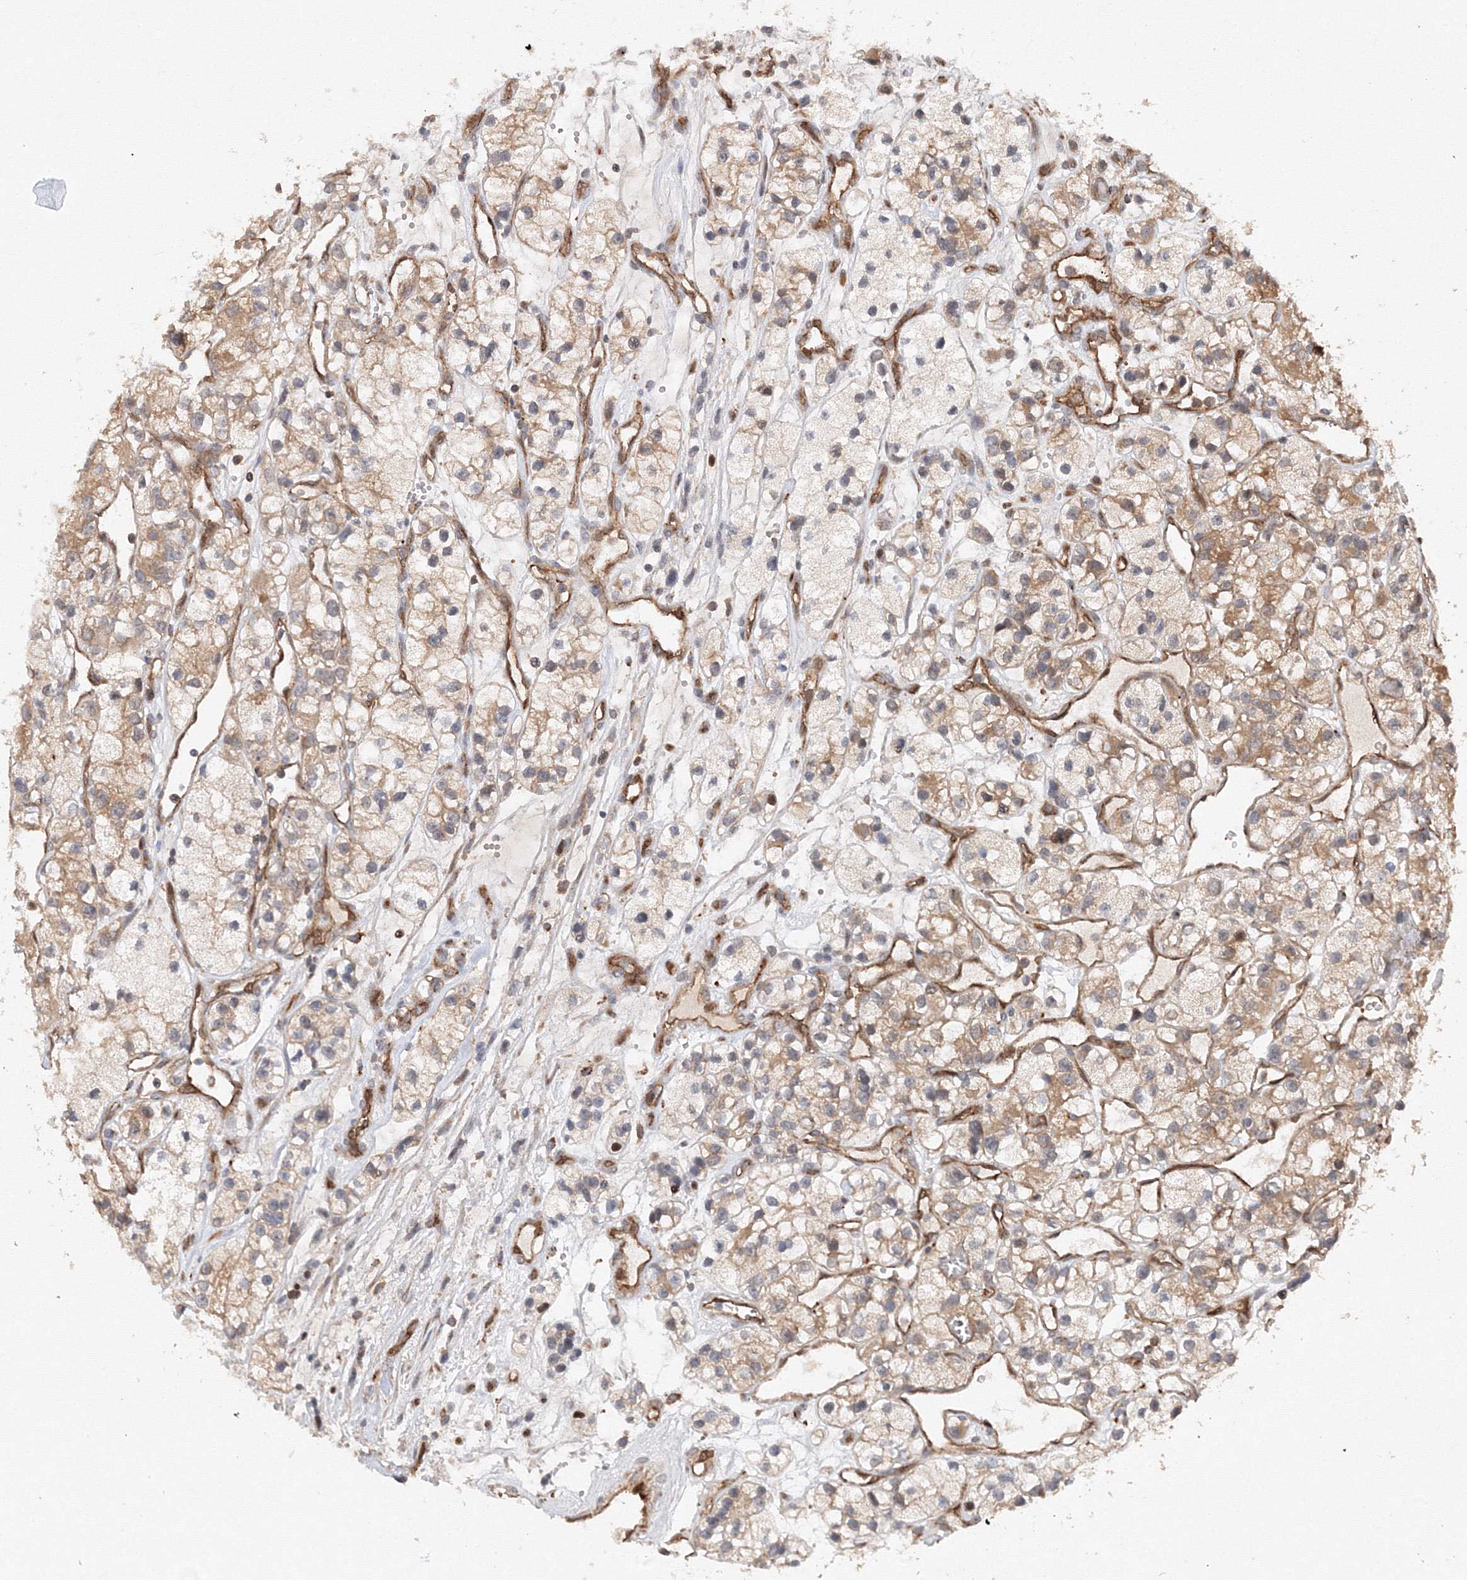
{"staining": {"intensity": "moderate", "quantity": "<25%", "location": "cytoplasmic/membranous"}, "tissue": "renal cancer", "cell_type": "Tumor cells", "image_type": "cancer", "snomed": [{"axis": "morphology", "description": "Adenocarcinoma, NOS"}, {"axis": "topography", "description": "Kidney"}], "caption": "Adenocarcinoma (renal) stained for a protein (brown) displays moderate cytoplasmic/membranous positive staining in approximately <25% of tumor cells.", "gene": "DCTD", "patient": {"sex": "female", "age": 57}}